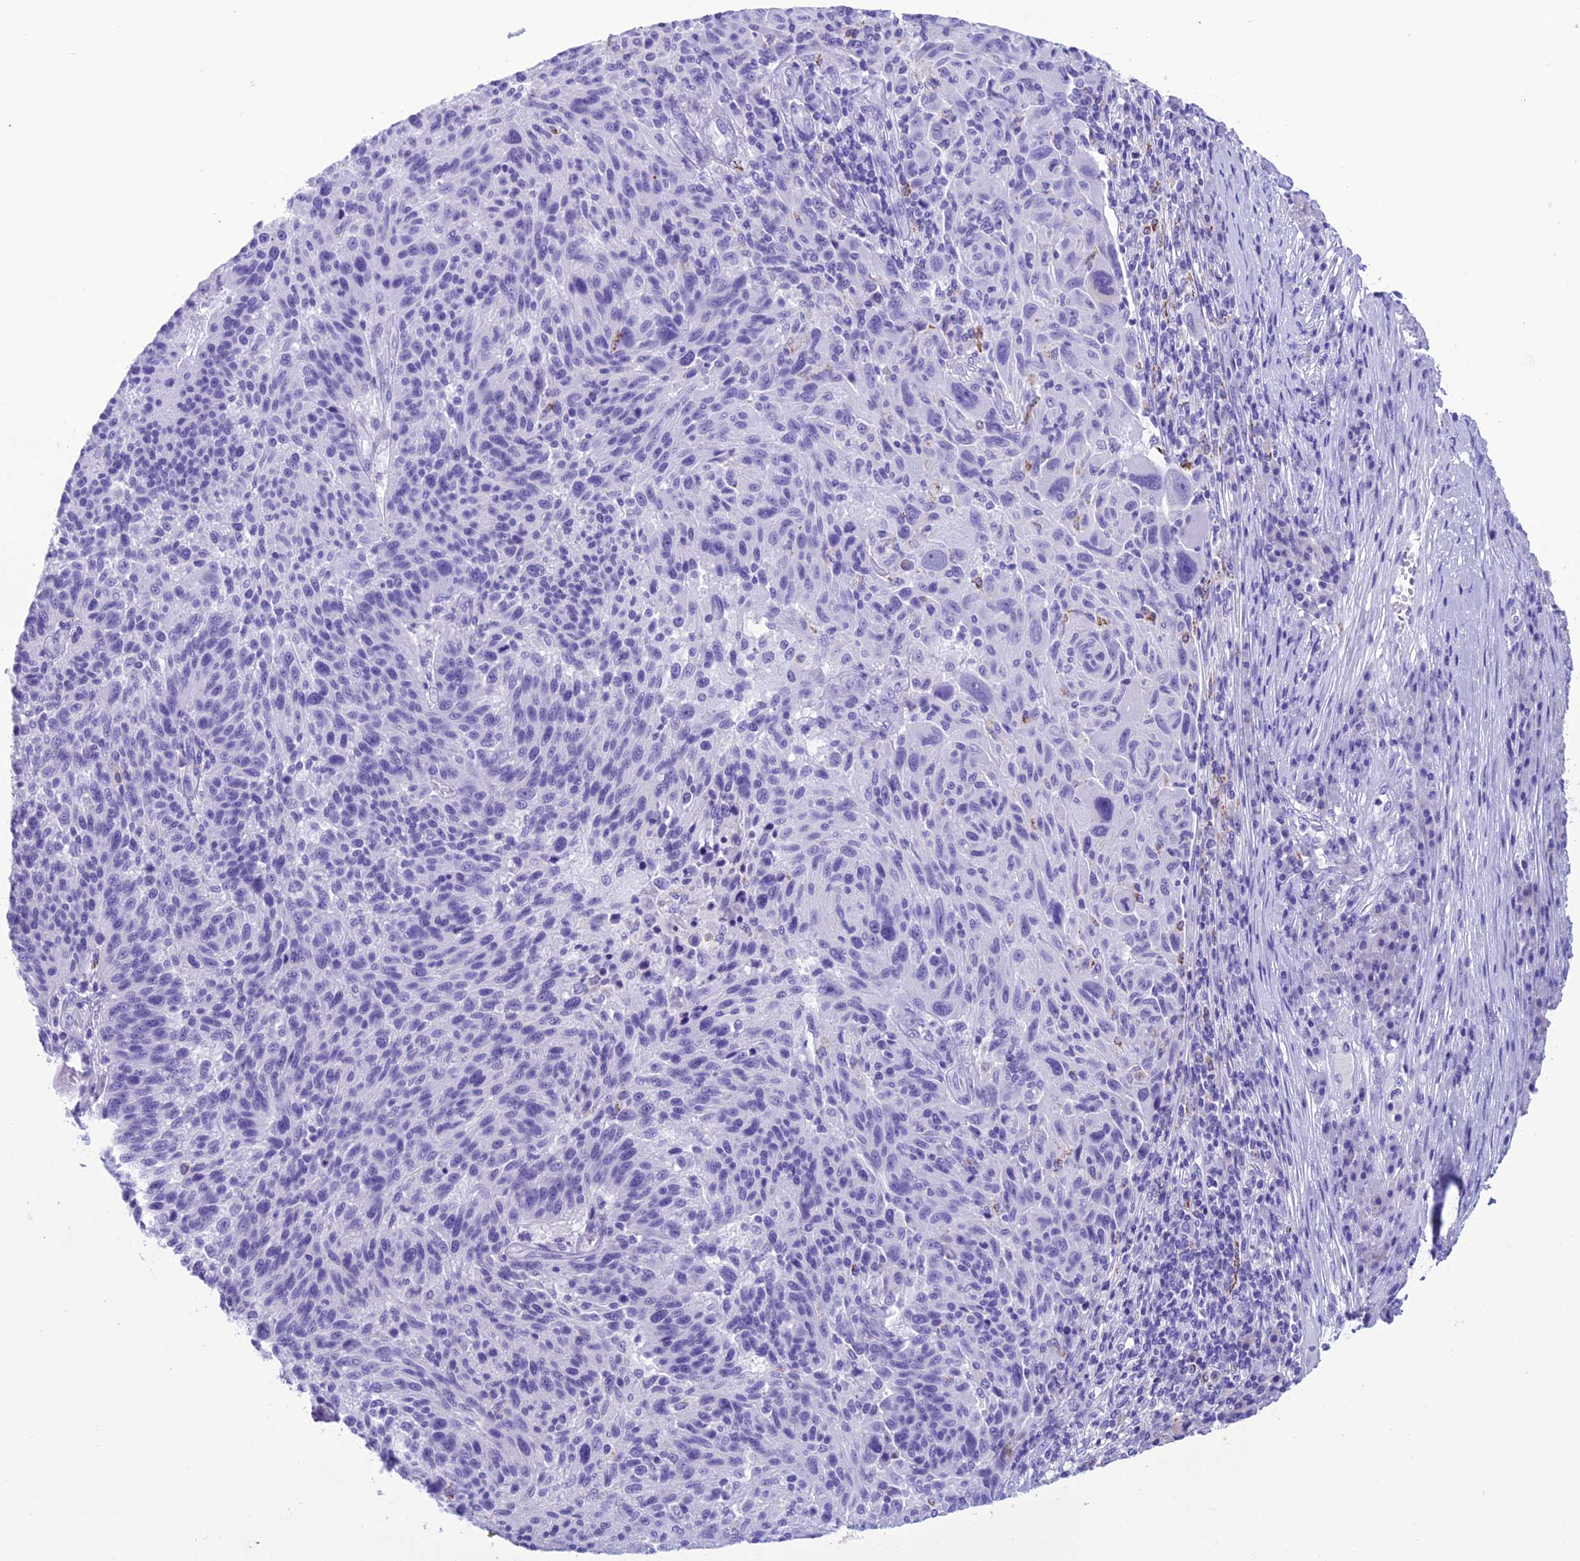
{"staining": {"intensity": "negative", "quantity": "none", "location": "none"}, "tissue": "melanoma", "cell_type": "Tumor cells", "image_type": "cancer", "snomed": [{"axis": "morphology", "description": "Malignant melanoma, NOS"}, {"axis": "topography", "description": "Skin"}], "caption": "The micrograph reveals no staining of tumor cells in malignant melanoma. The staining was performed using DAB to visualize the protein expression in brown, while the nuclei were stained in blue with hematoxylin (Magnification: 20x).", "gene": "TRAM1L1", "patient": {"sex": "male", "age": 53}}